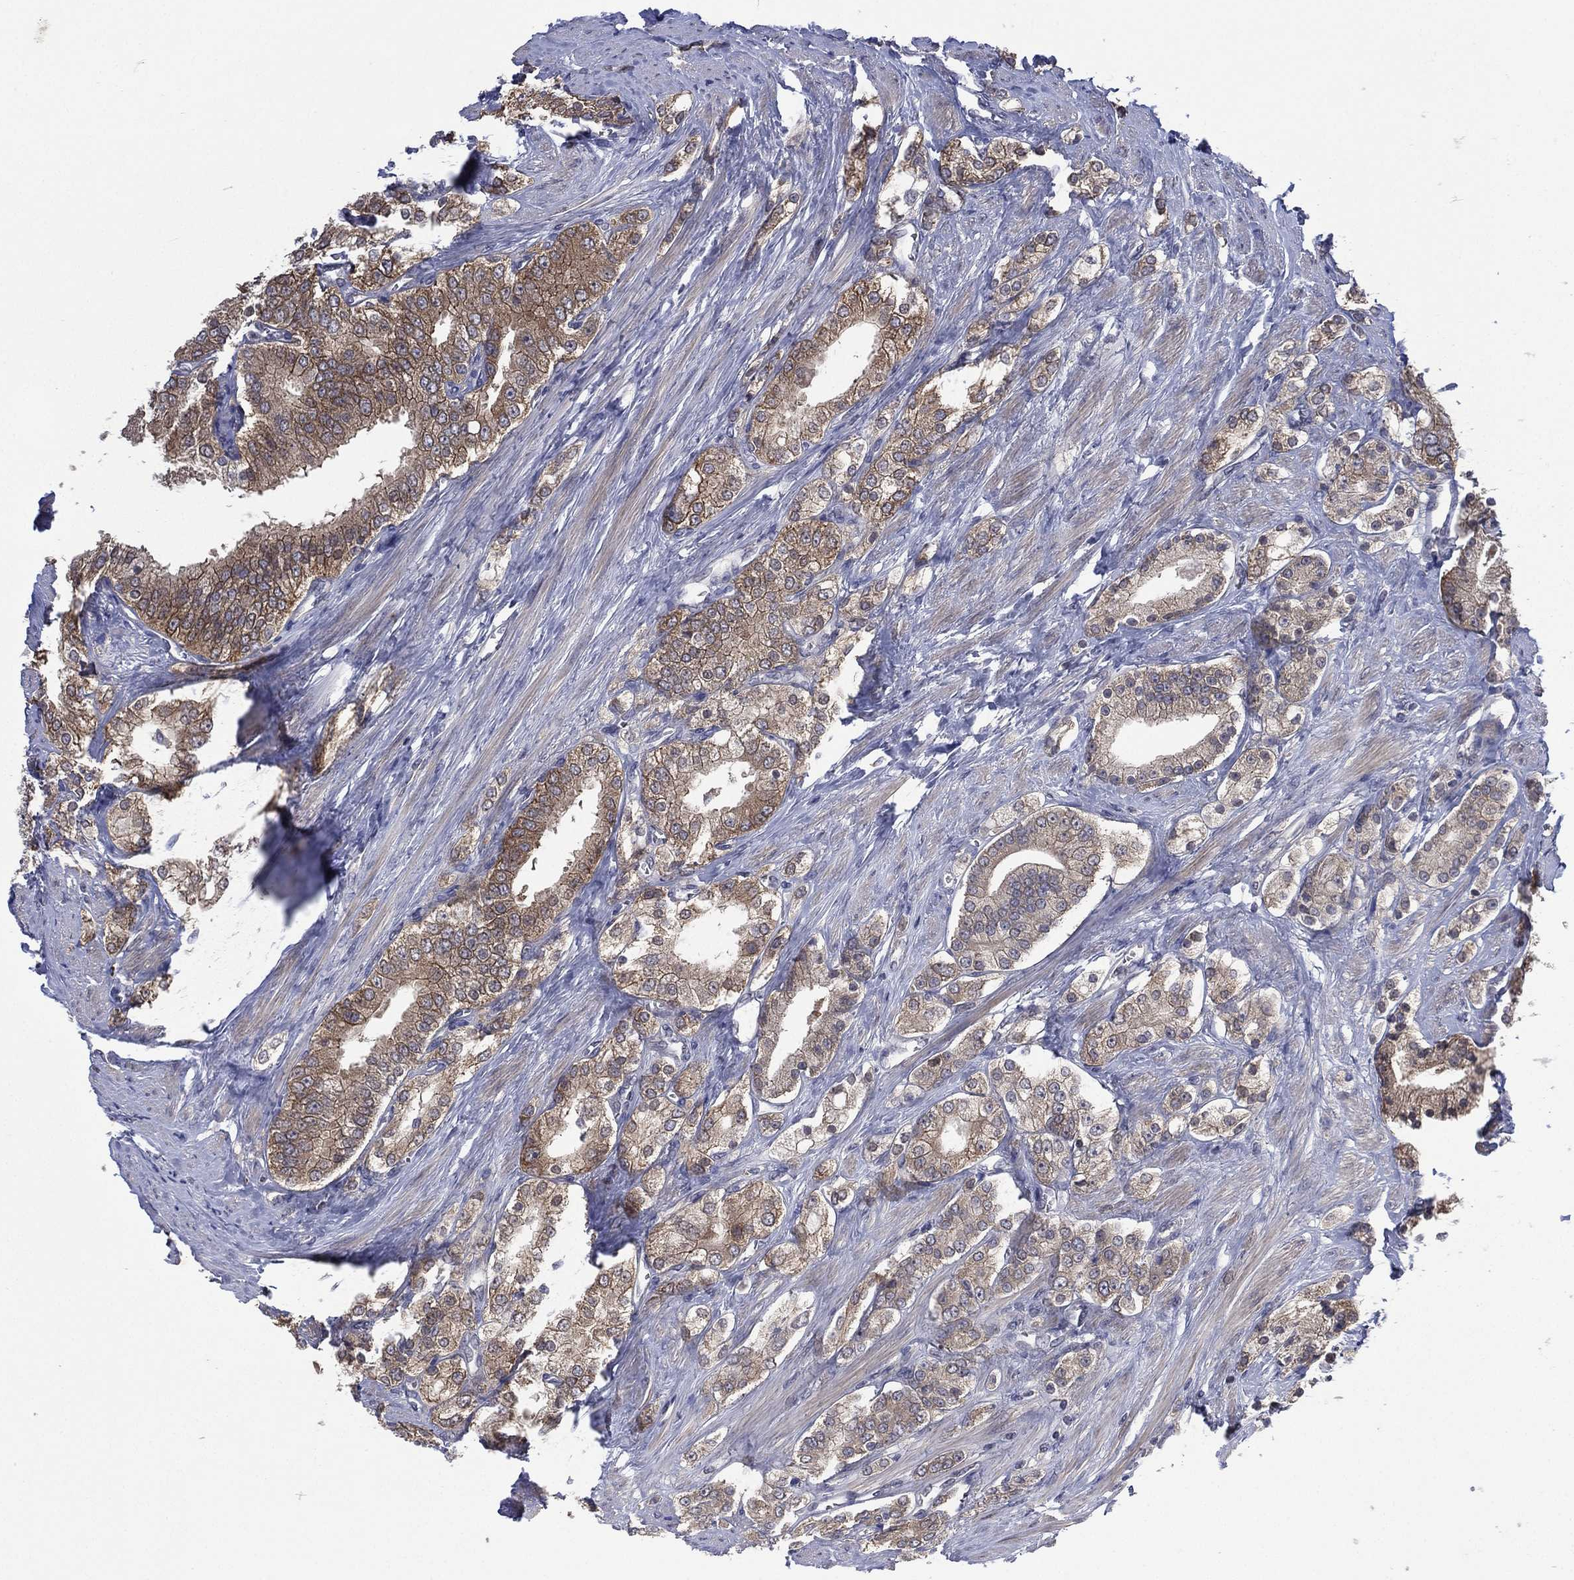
{"staining": {"intensity": "moderate", "quantity": "<25%", "location": "cytoplasmic/membranous"}, "tissue": "prostate cancer", "cell_type": "Tumor cells", "image_type": "cancer", "snomed": [{"axis": "morphology", "description": "Adenocarcinoma, NOS"}, {"axis": "topography", "description": "Prostate and seminal vesicle, NOS"}, {"axis": "topography", "description": "Prostate"}], "caption": "About <25% of tumor cells in prostate adenocarcinoma exhibit moderate cytoplasmic/membranous protein staining as visualized by brown immunohistochemical staining.", "gene": "MPP7", "patient": {"sex": "male", "age": 67}}